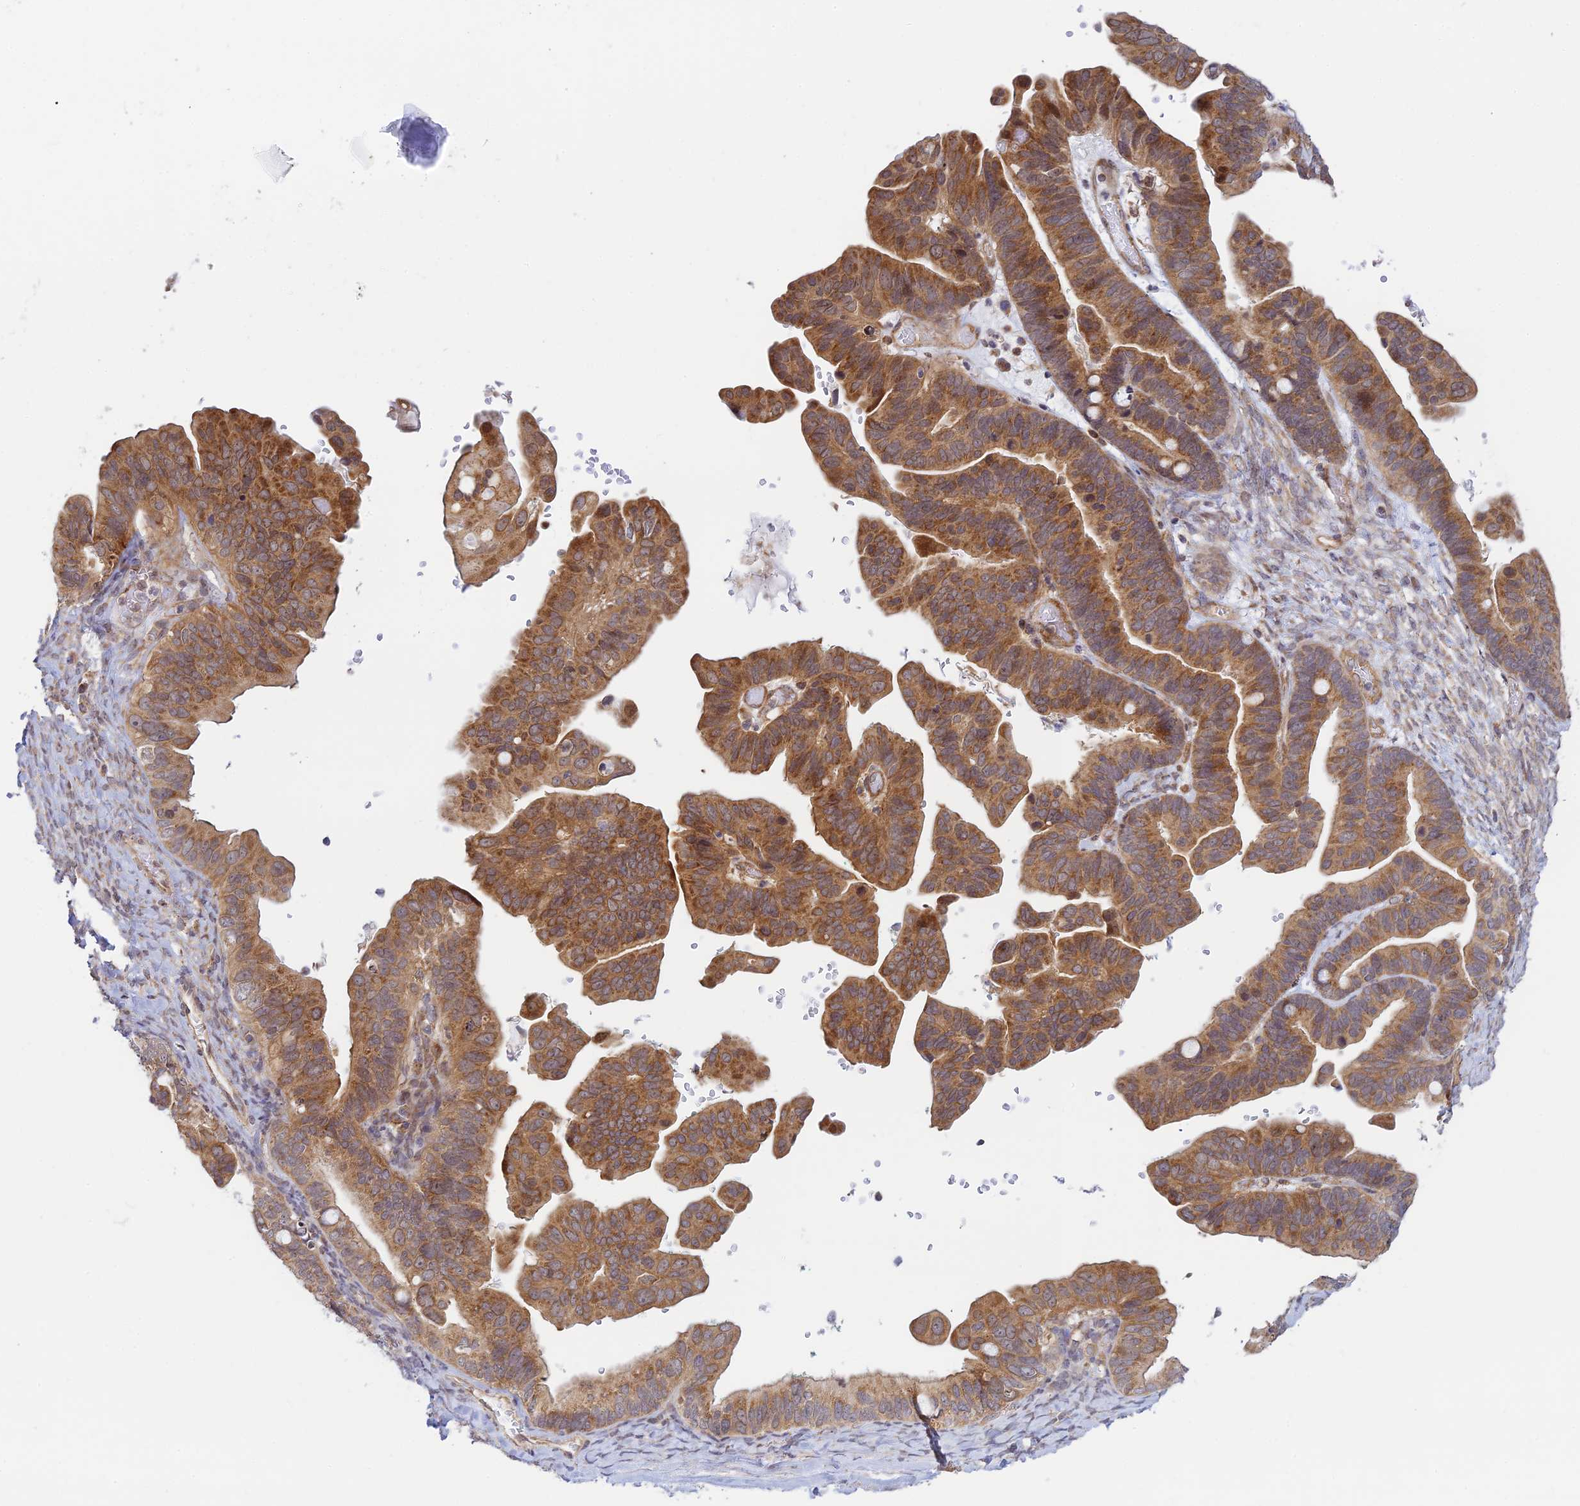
{"staining": {"intensity": "moderate", "quantity": ">75%", "location": "cytoplasmic/membranous"}, "tissue": "ovarian cancer", "cell_type": "Tumor cells", "image_type": "cancer", "snomed": [{"axis": "morphology", "description": "Cystadenocarcinoma, serous, NOS"}, {"axis": "topography", "description": "Ovary"}], "caption": "Immunohistochemical staining of human ovarian serous cystadenocarcinoma reveals medium levels of moderate cytoplasmic/membranous protein staining in approximately >75% of tumor cells.", "gene": "HOOK2", "patient": {"sex": "female", "age": 56}}